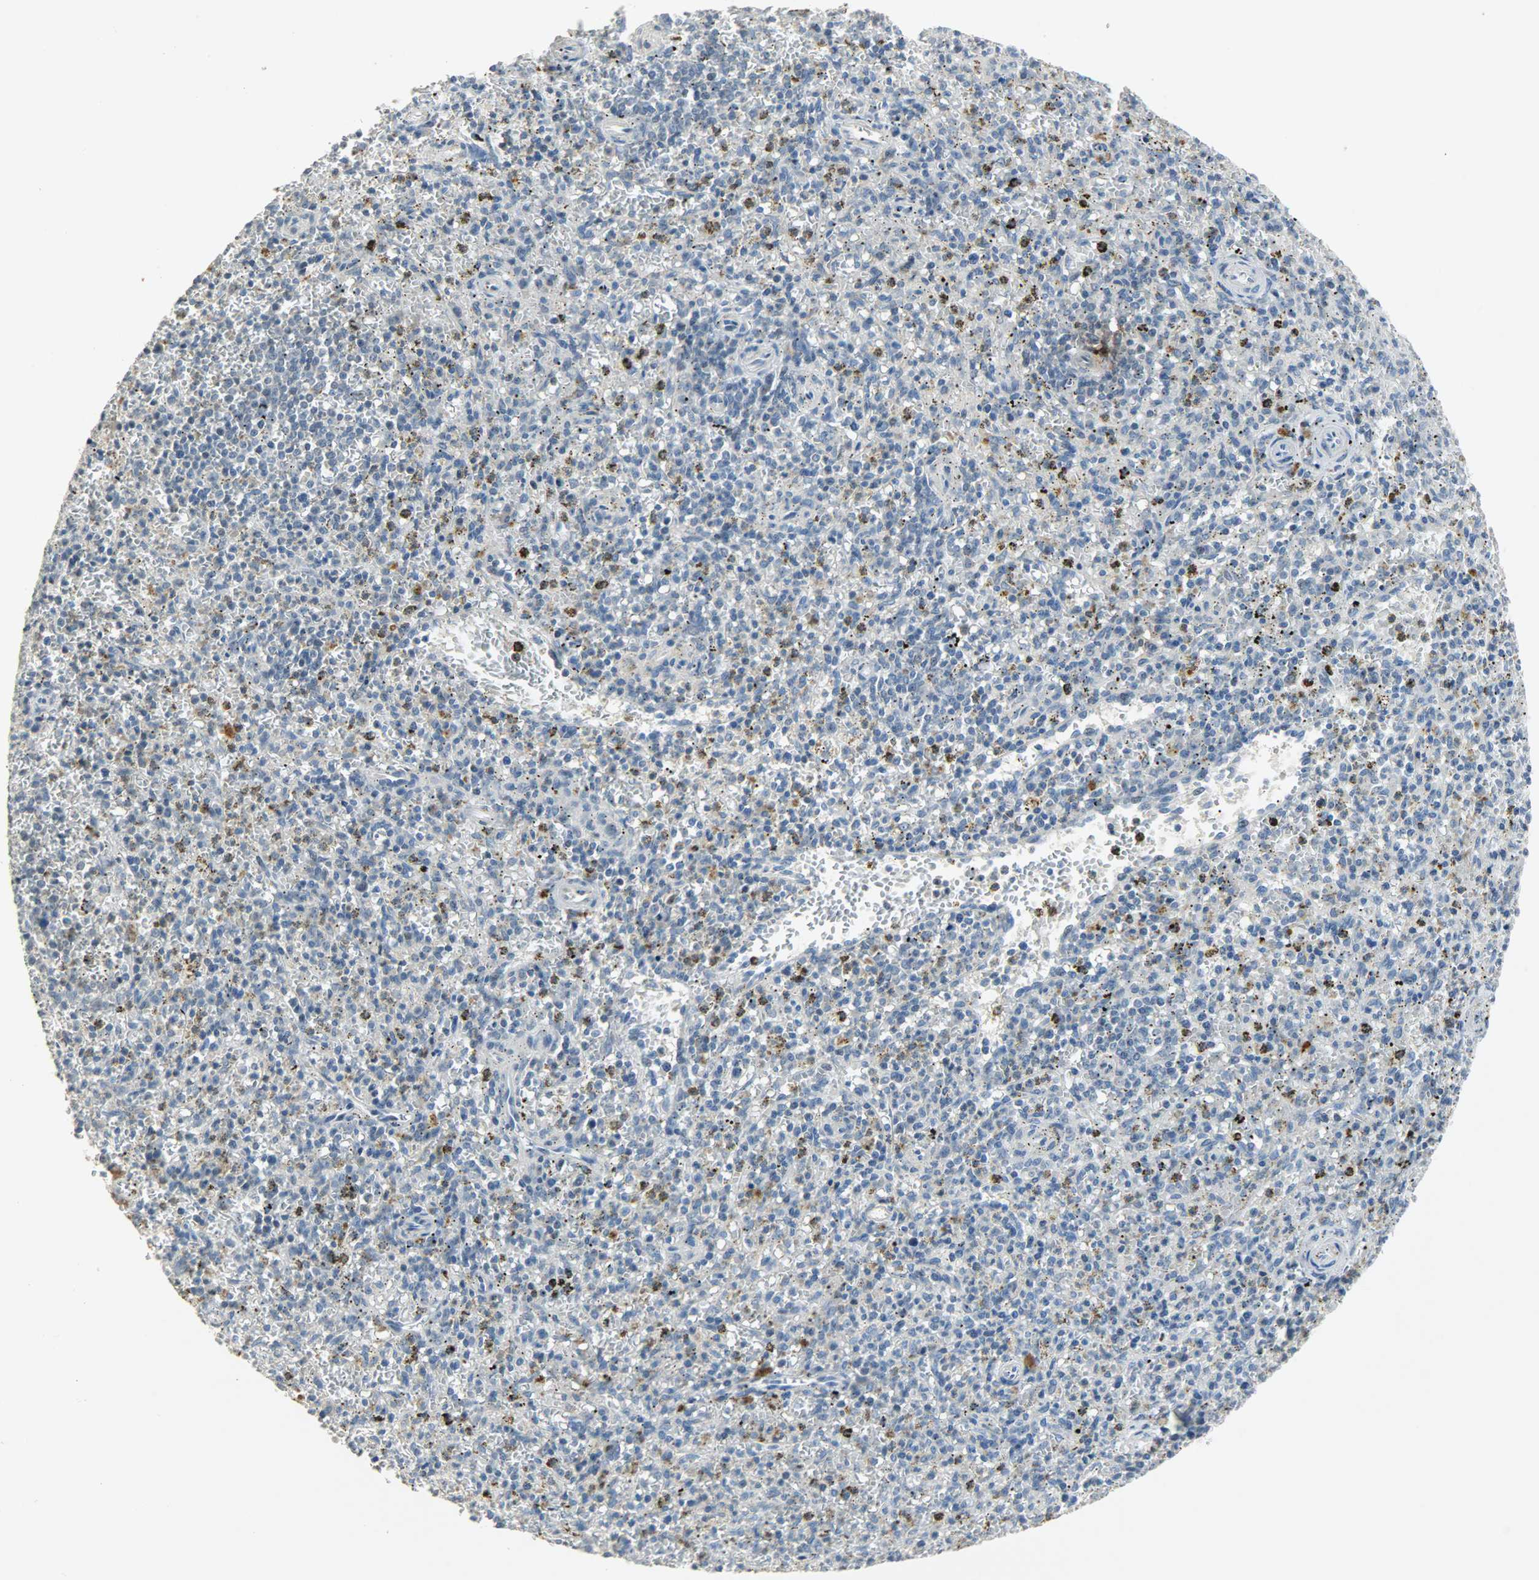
{"staining": {"intensity": "moderate", "quantity": "25%-75%", "location": "cytoplasmic/membranous"}, "tissue": "spleen", "cell_type": "Cells in red pulp", "image_type": "normal", "snomed": [{"axis": "morphology", "description": "Normal tissue, NOS"}, {"axis": "topography", "description": "Spleen"}], "caption": "The immunohistochemical stain labels moderate cytoplasmic/membranous positivity in cells in red pulp of normal spleen.", "gene": "DNAJB6", "patient": {"sex": "male", "age": 72}}